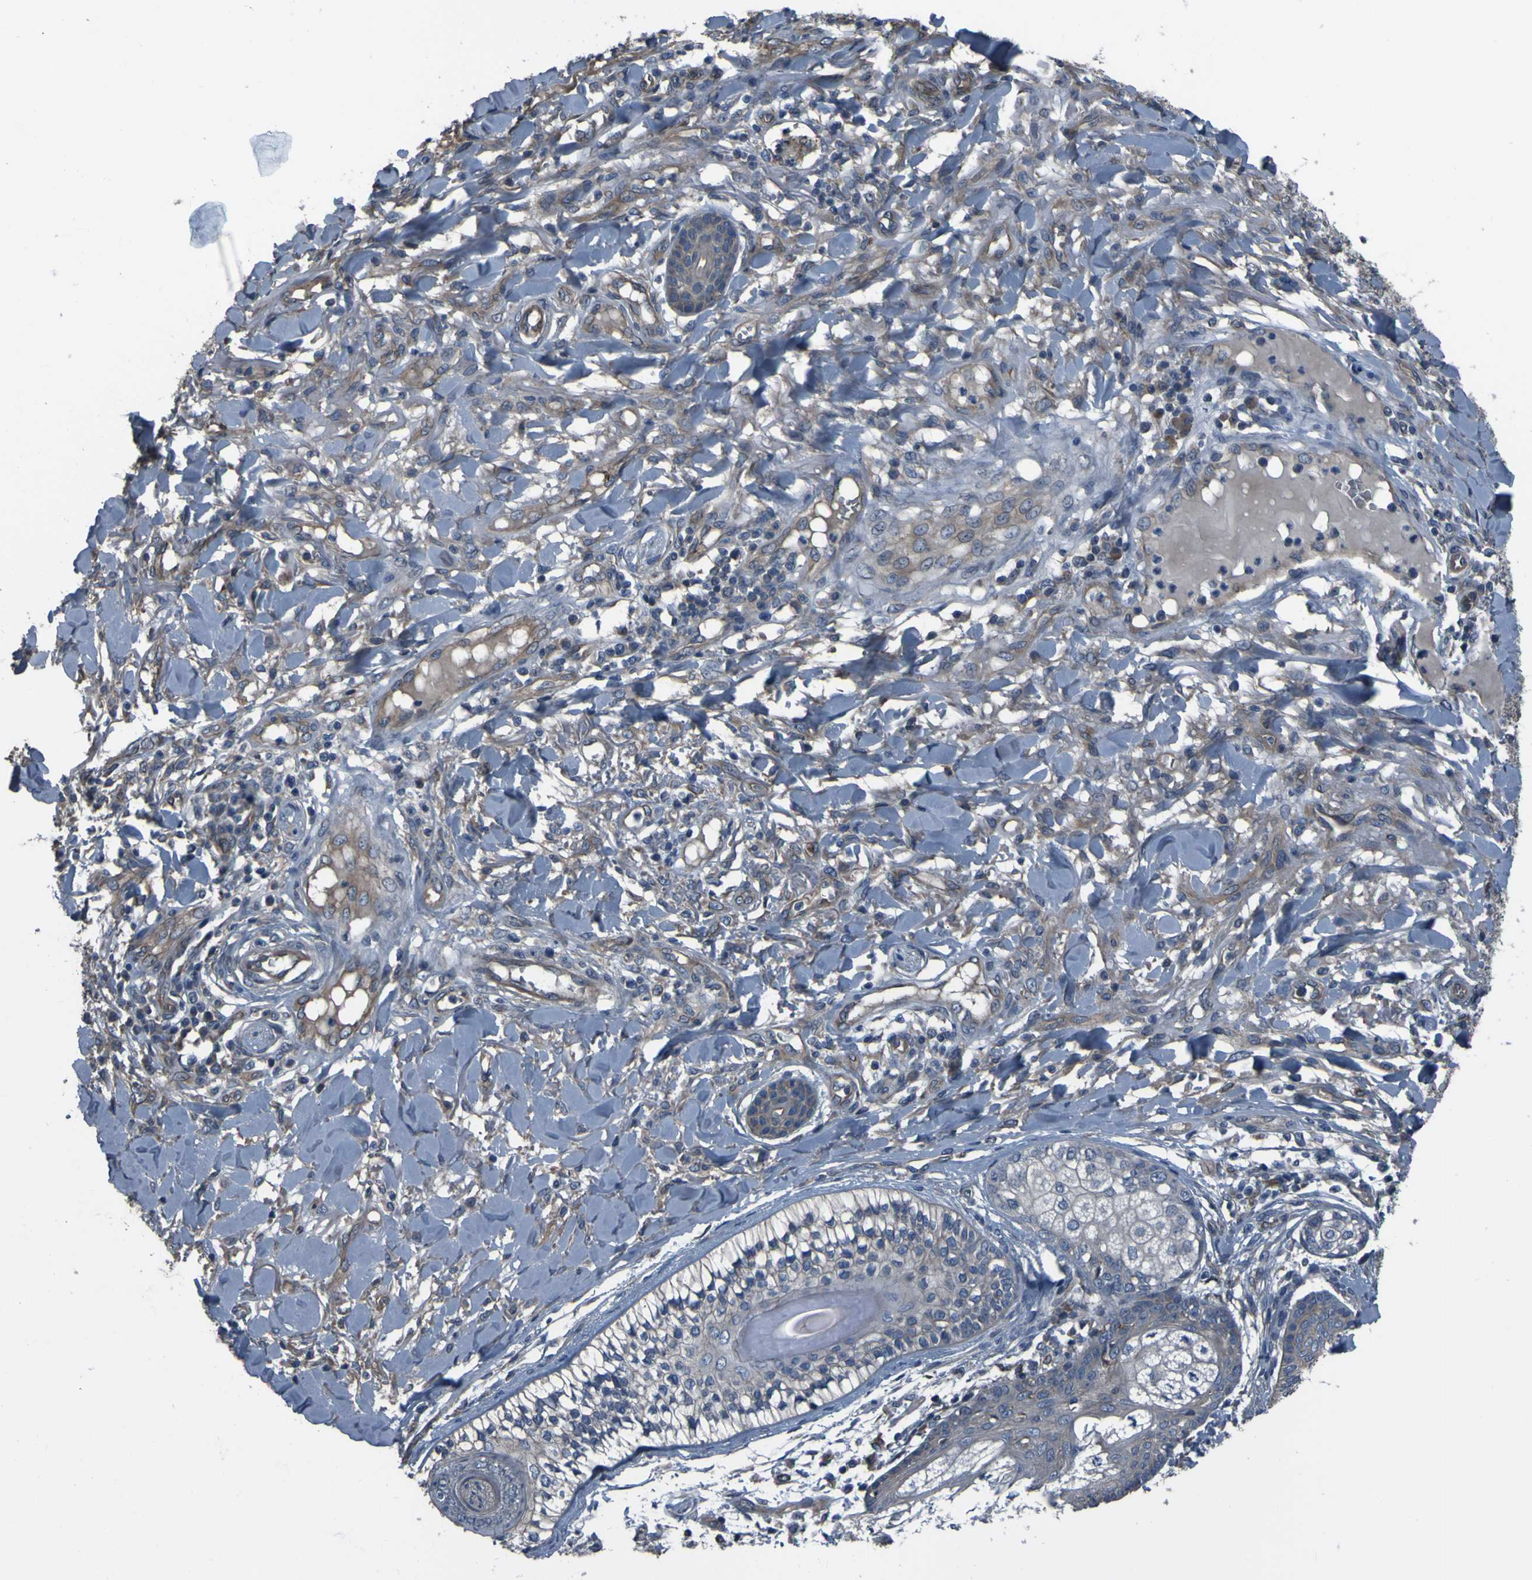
{"staining": {"intensity": "weak", "quantity": ">75%", "location": "cytoplasmic/membranous"}, "tissue": "skin cancer", "cell_type": "Tumor cells", "image_type": "cancer", "snomed": [{"axis": "morphology", "description": "Squamous cell carcinoma, NOS"}, {"axis": "topography", "description": "Skin"}], "caption": "IHC of human skin cancer (squamous cell carcinoma) reveals low levels of weak cytoplasmic/membranous positivity in about >75% of tumor cells. (Brightfield microscopy of DAB IHC at high magnification).", "gene": "GRAMD1A", "patient": {"sex": "female", "age": 78}}